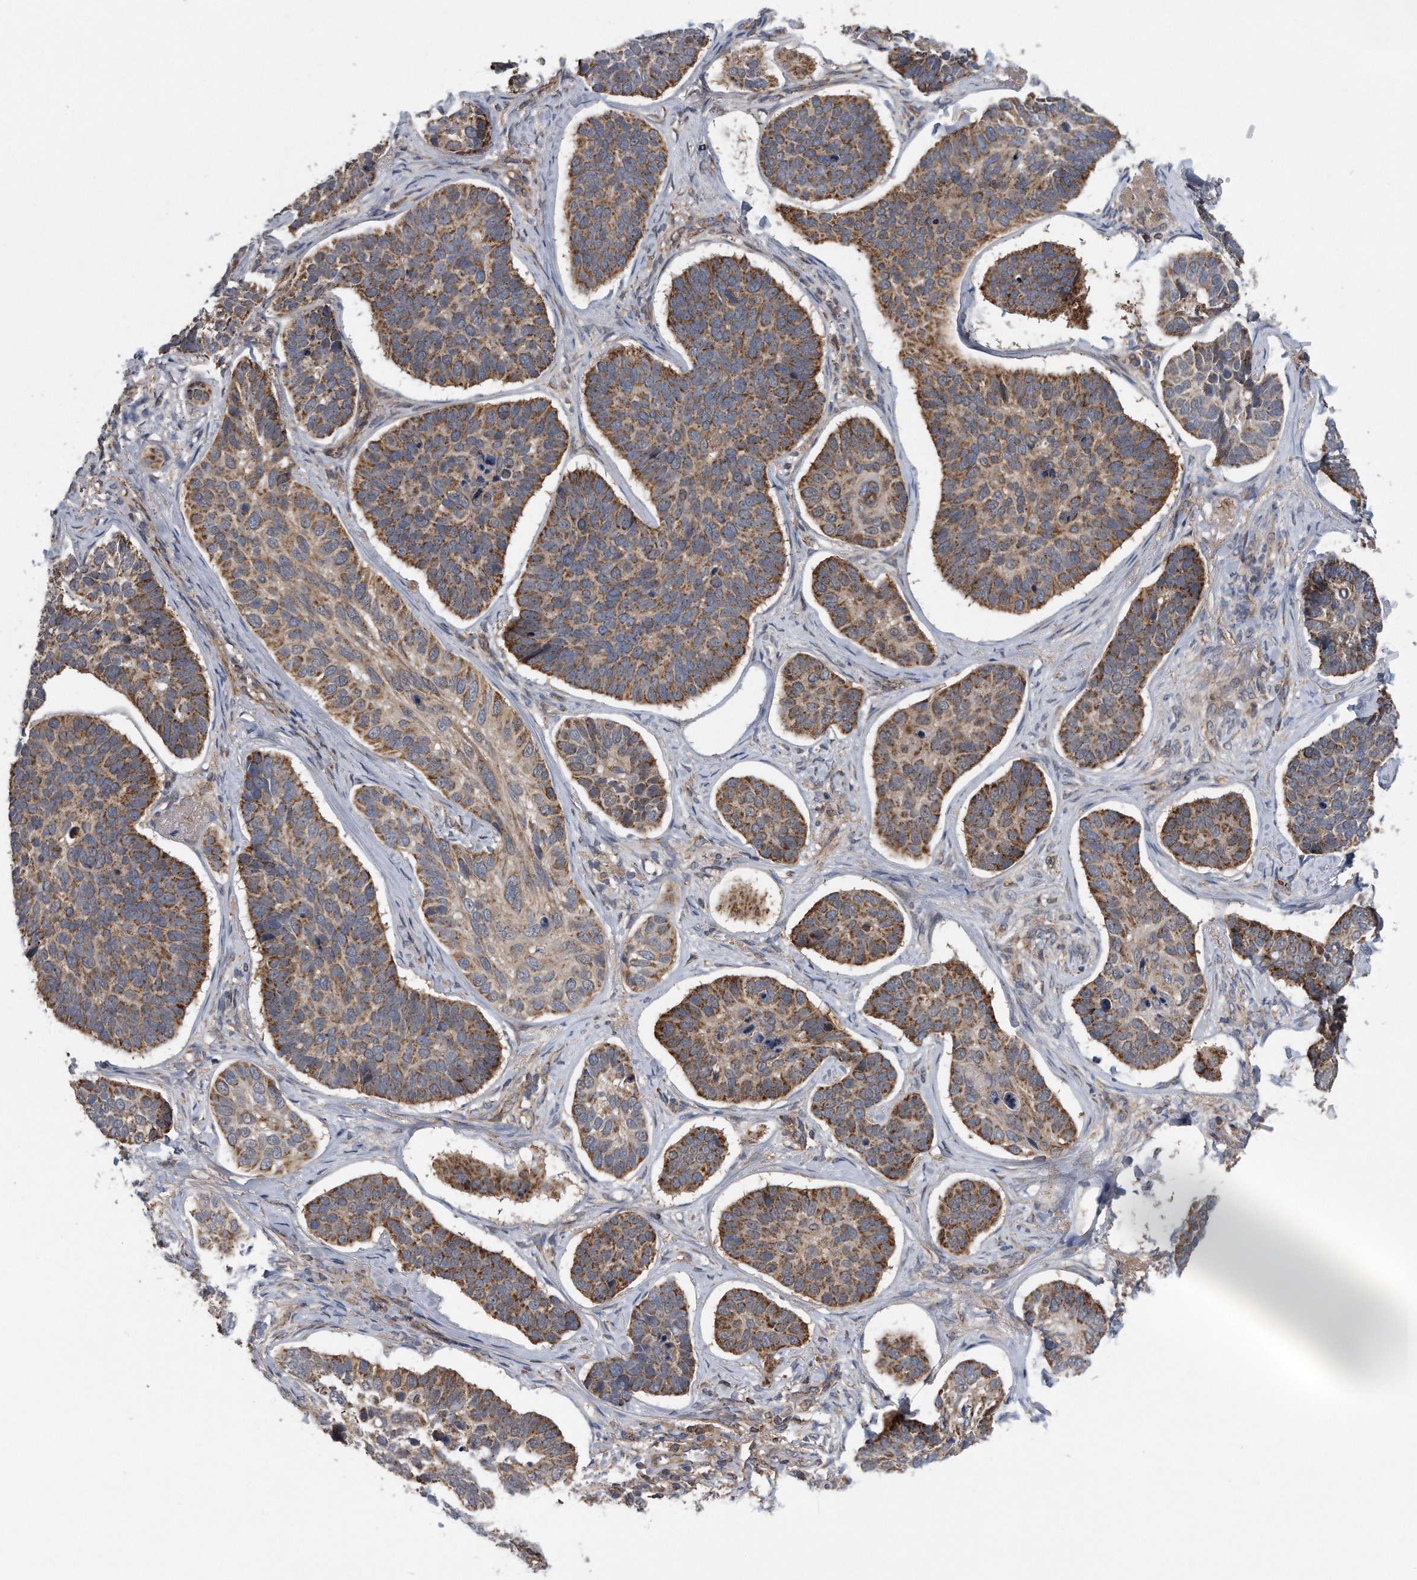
{"staining": {"intensity": "moderate", "quantity": ">75%", "location": "cytoplasmic/membranous"}, "tissue": "skin cancer", "cell_type": "Tumor cells", "image_type": "cancer", "snomed": [{"axis": "morphology", "description": "Basal cell carcinoma"}, {"axis": "topography", "description": "Skin"}], "caption": "Skin cancer was stained to show a protein in brown. There is medium levels of moderate cytoplasmic/membranous expression in about >75% of tumor cells.", "gene": "ALPK2", "patient": {"sex": "male", "age": 62}}